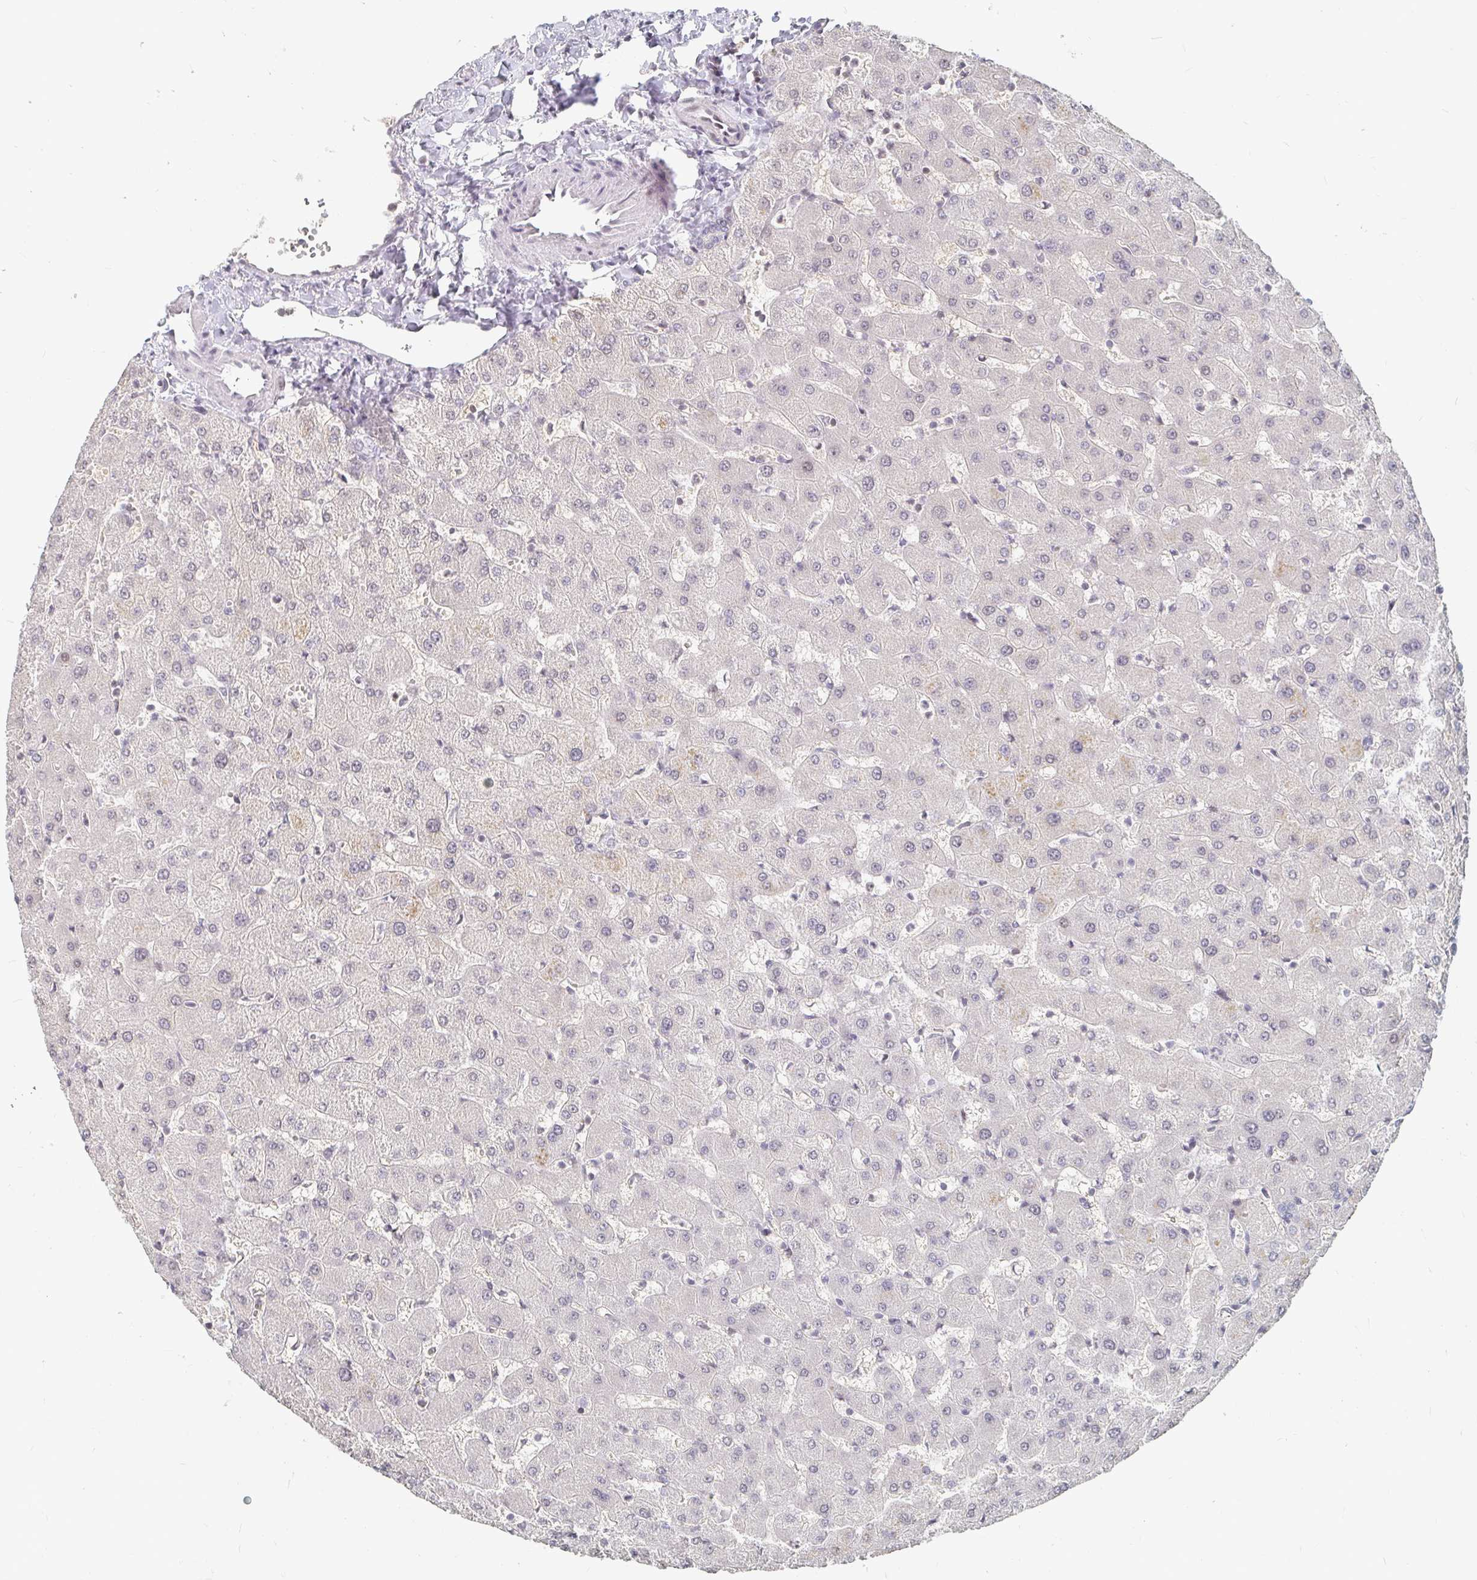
{"staining": {"intensity": "negative", "quantity": "none", "location": "none"}, "tissue": "liver", "cell_type": "Cholangiocytes", "image_type": "normal", "snomed": [{"axis": "morphology", "description": "Normal tissue, NOS"}, {"axis": "topography", "description": "Liver"}], "caption": "An immunohistochemistry (IHC) histopathology image of unremarkable liver is shown. There is no staining in cholangiocytes of liver.", "gene": "NME9", "patient": {"sex": "female", "age": 63}}